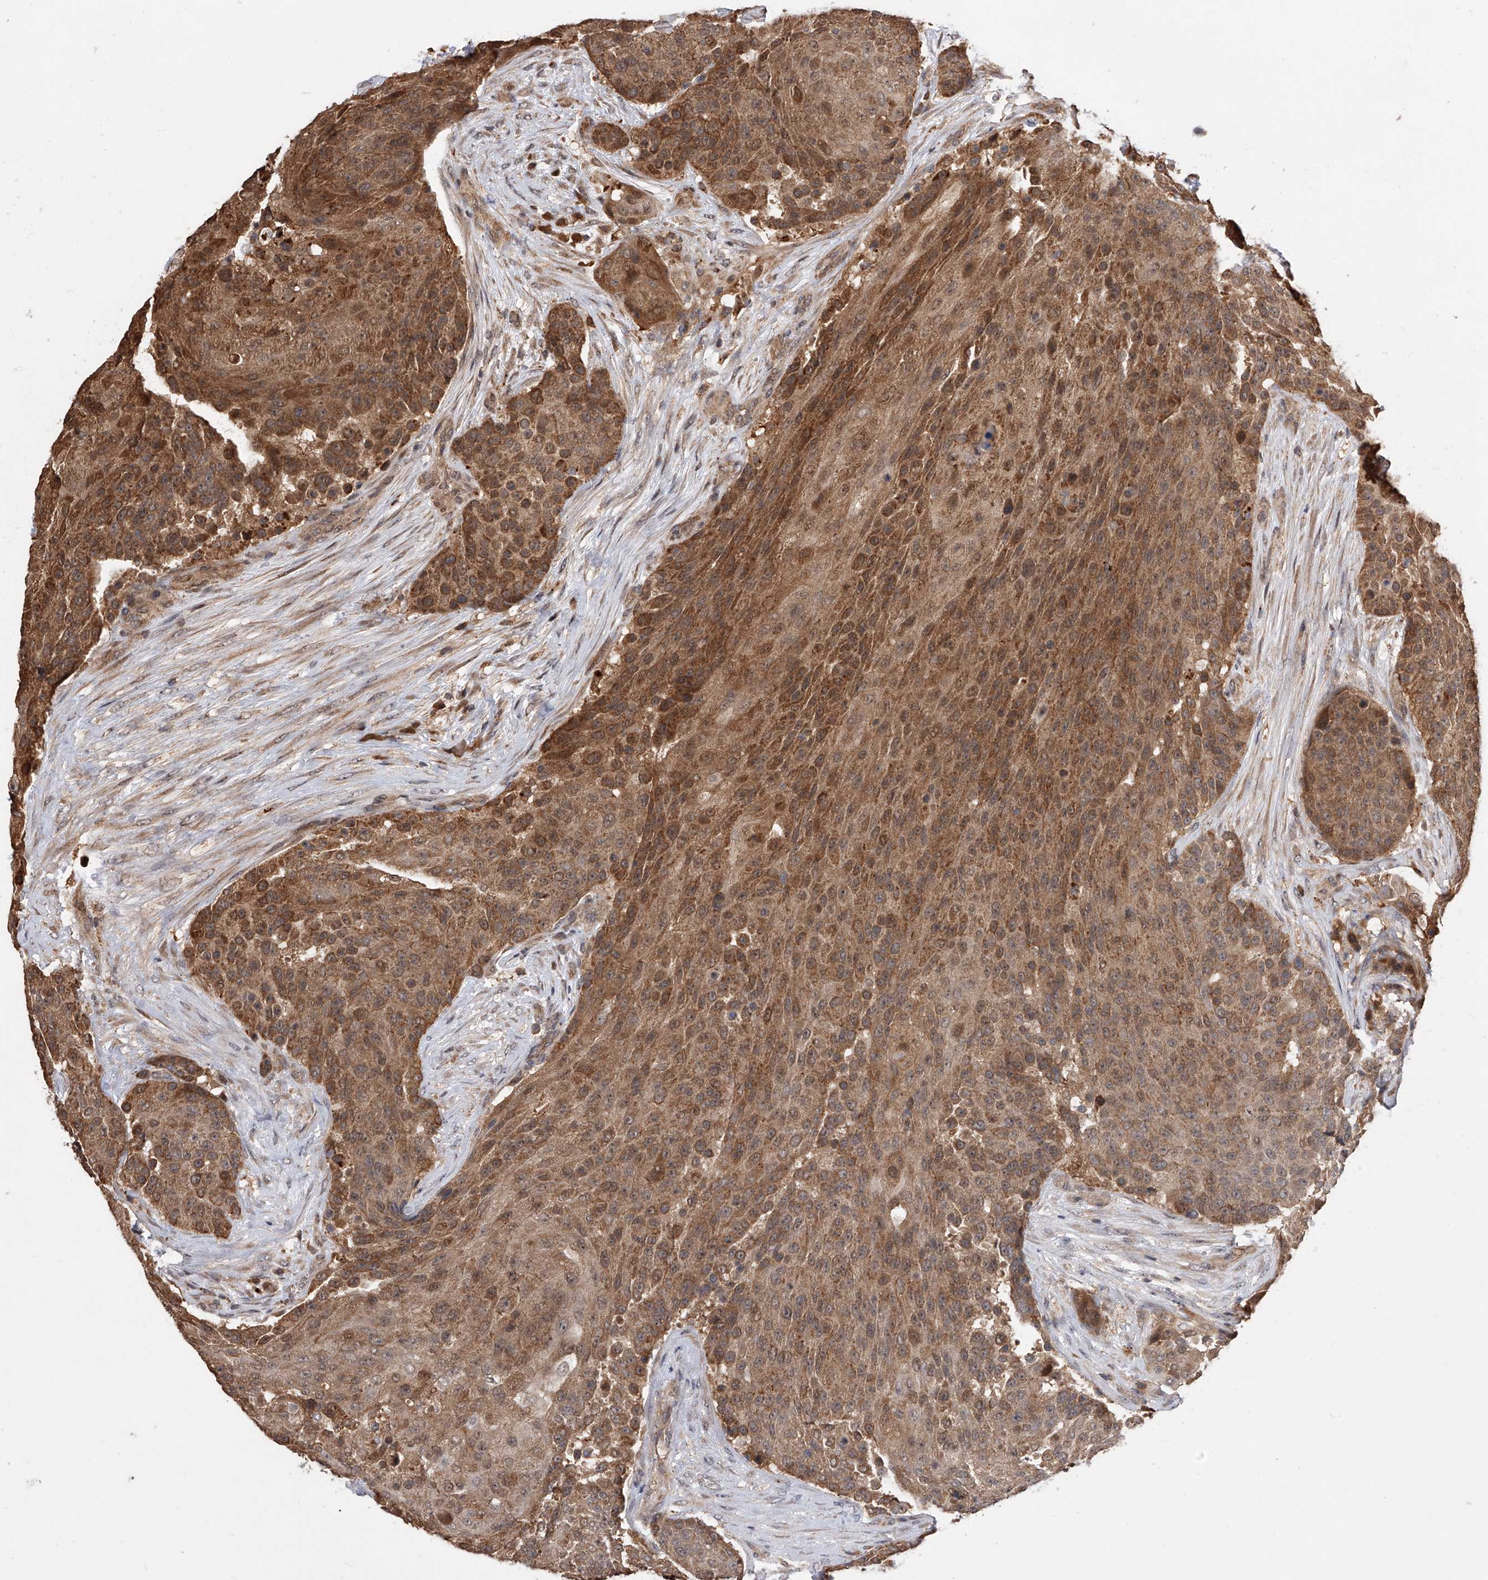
{"staining": {"intensity": "moderate", "quantity": ">75%", "location": "cytoplasmic/membranous"}, "tissue": "urothelial cancer", "cell_type": "Tumor cells", "image_type": "cancer", "snomed": [{"axis": "morphology", "description": "Urothelial carcinoma, High grade"}, {"axis": "topography", "description": "Urinary bladder"}], "caption": "A photomicrograph showing moderate cytoplasmic/membranous positivity in about >75% of tumor cells in high-grade urothelial carcinoma, as visualized by brown immunohistochemical staining.", "gene": "GMDS", "patient": {"sex": "female", "age": 63}}